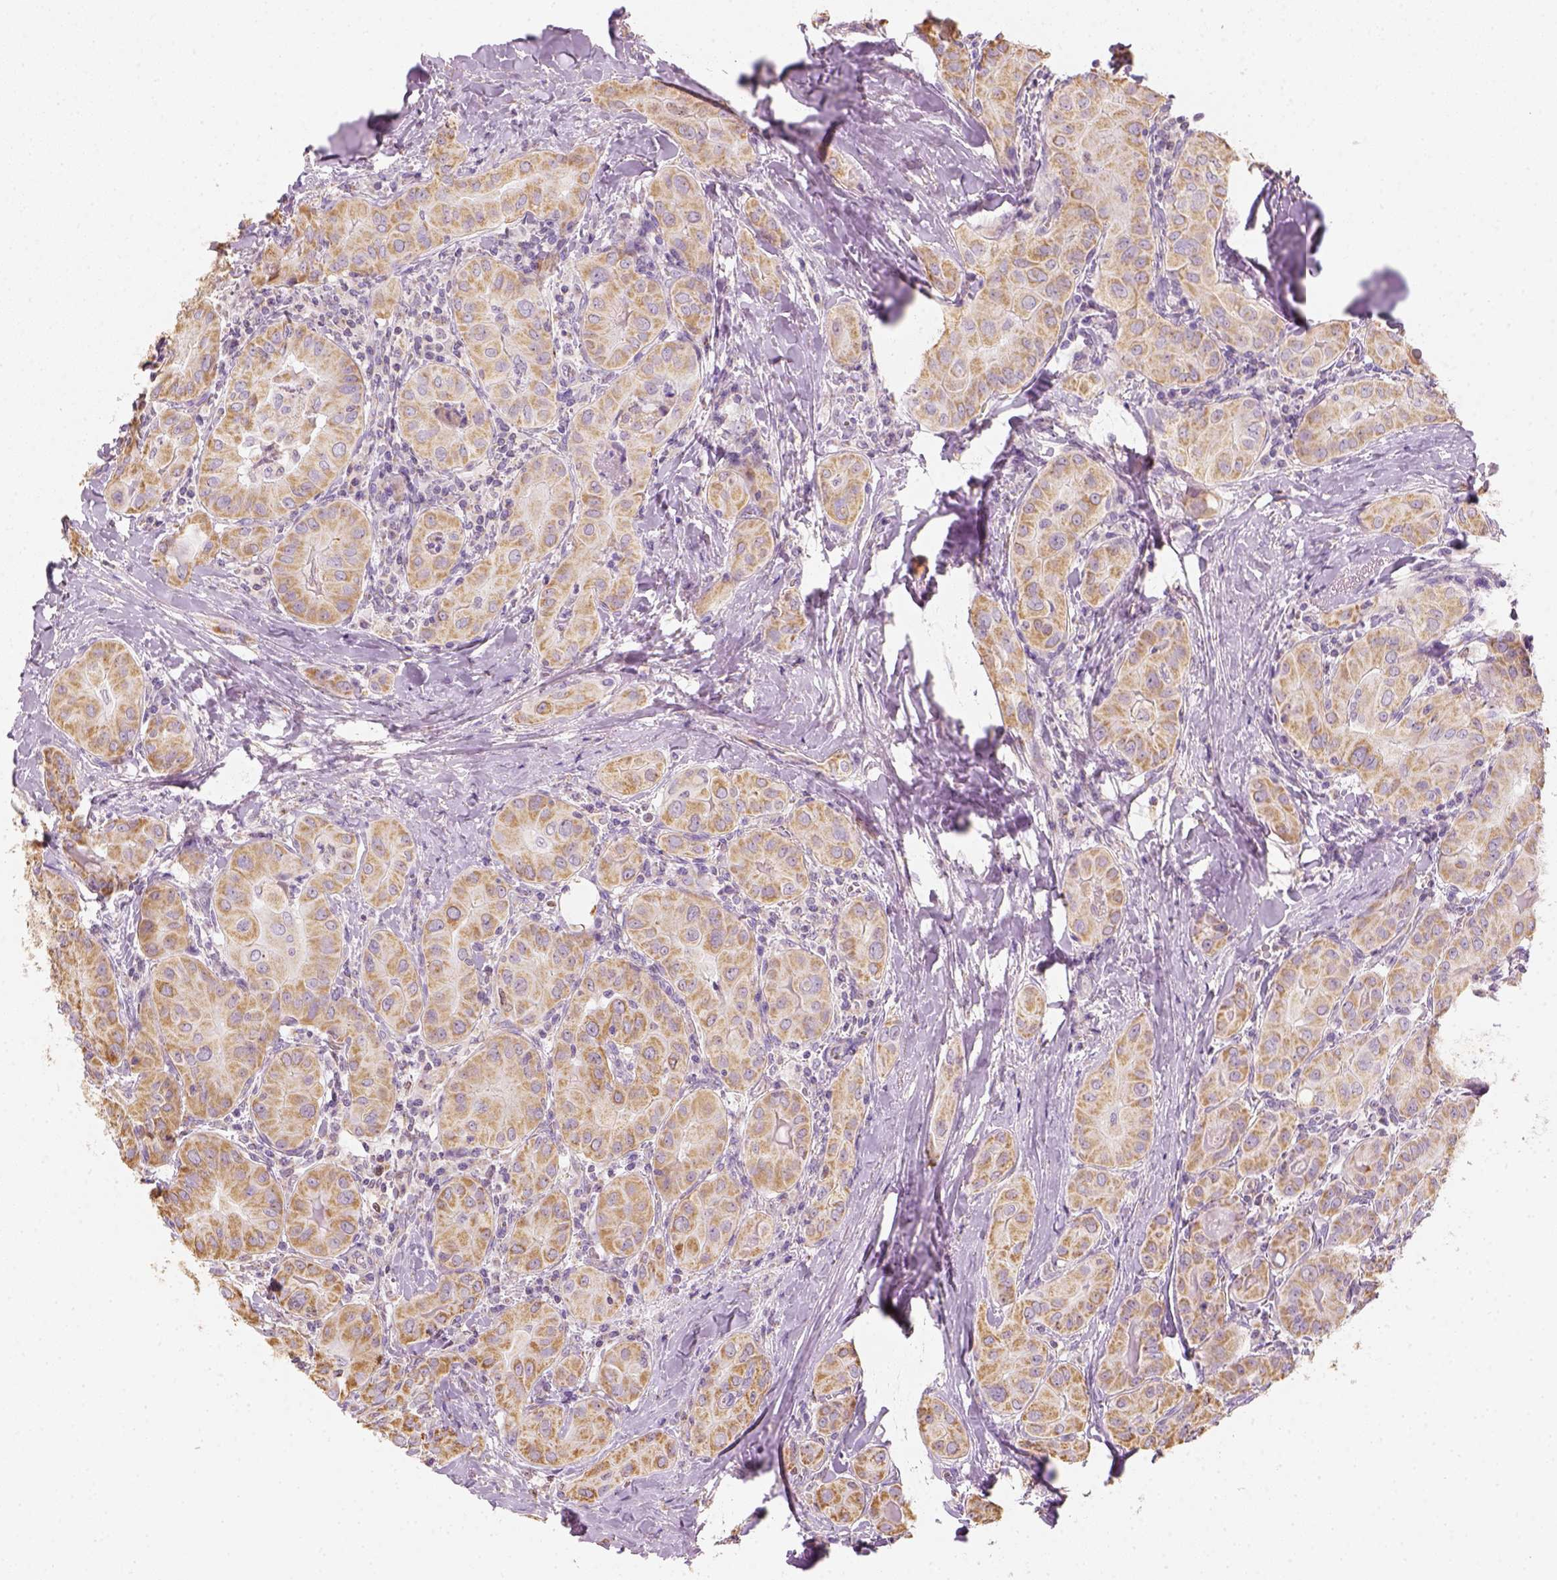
{"staining": {"intensity": "moderate", "quantity": ">75%", "location": "cytoplasmic/membranous"}, "tissue": "thyroid cancer", "cell_type": "Tumor cells", "image_type": "cancer", "snomed": [{"axis": "morphology", "description": "Papillary adenocarcinoma, NOS"}, {"axis": "topography", "description": "Thyroid gland"}], "caption": "Immunohistochemical staining of human thyroid cancer displays moderate cytoplasmic/membranous protein staining in about >75% of tumor cells.", "gene": "LCA5", "patient": {"sex": "female", "age": 37}}